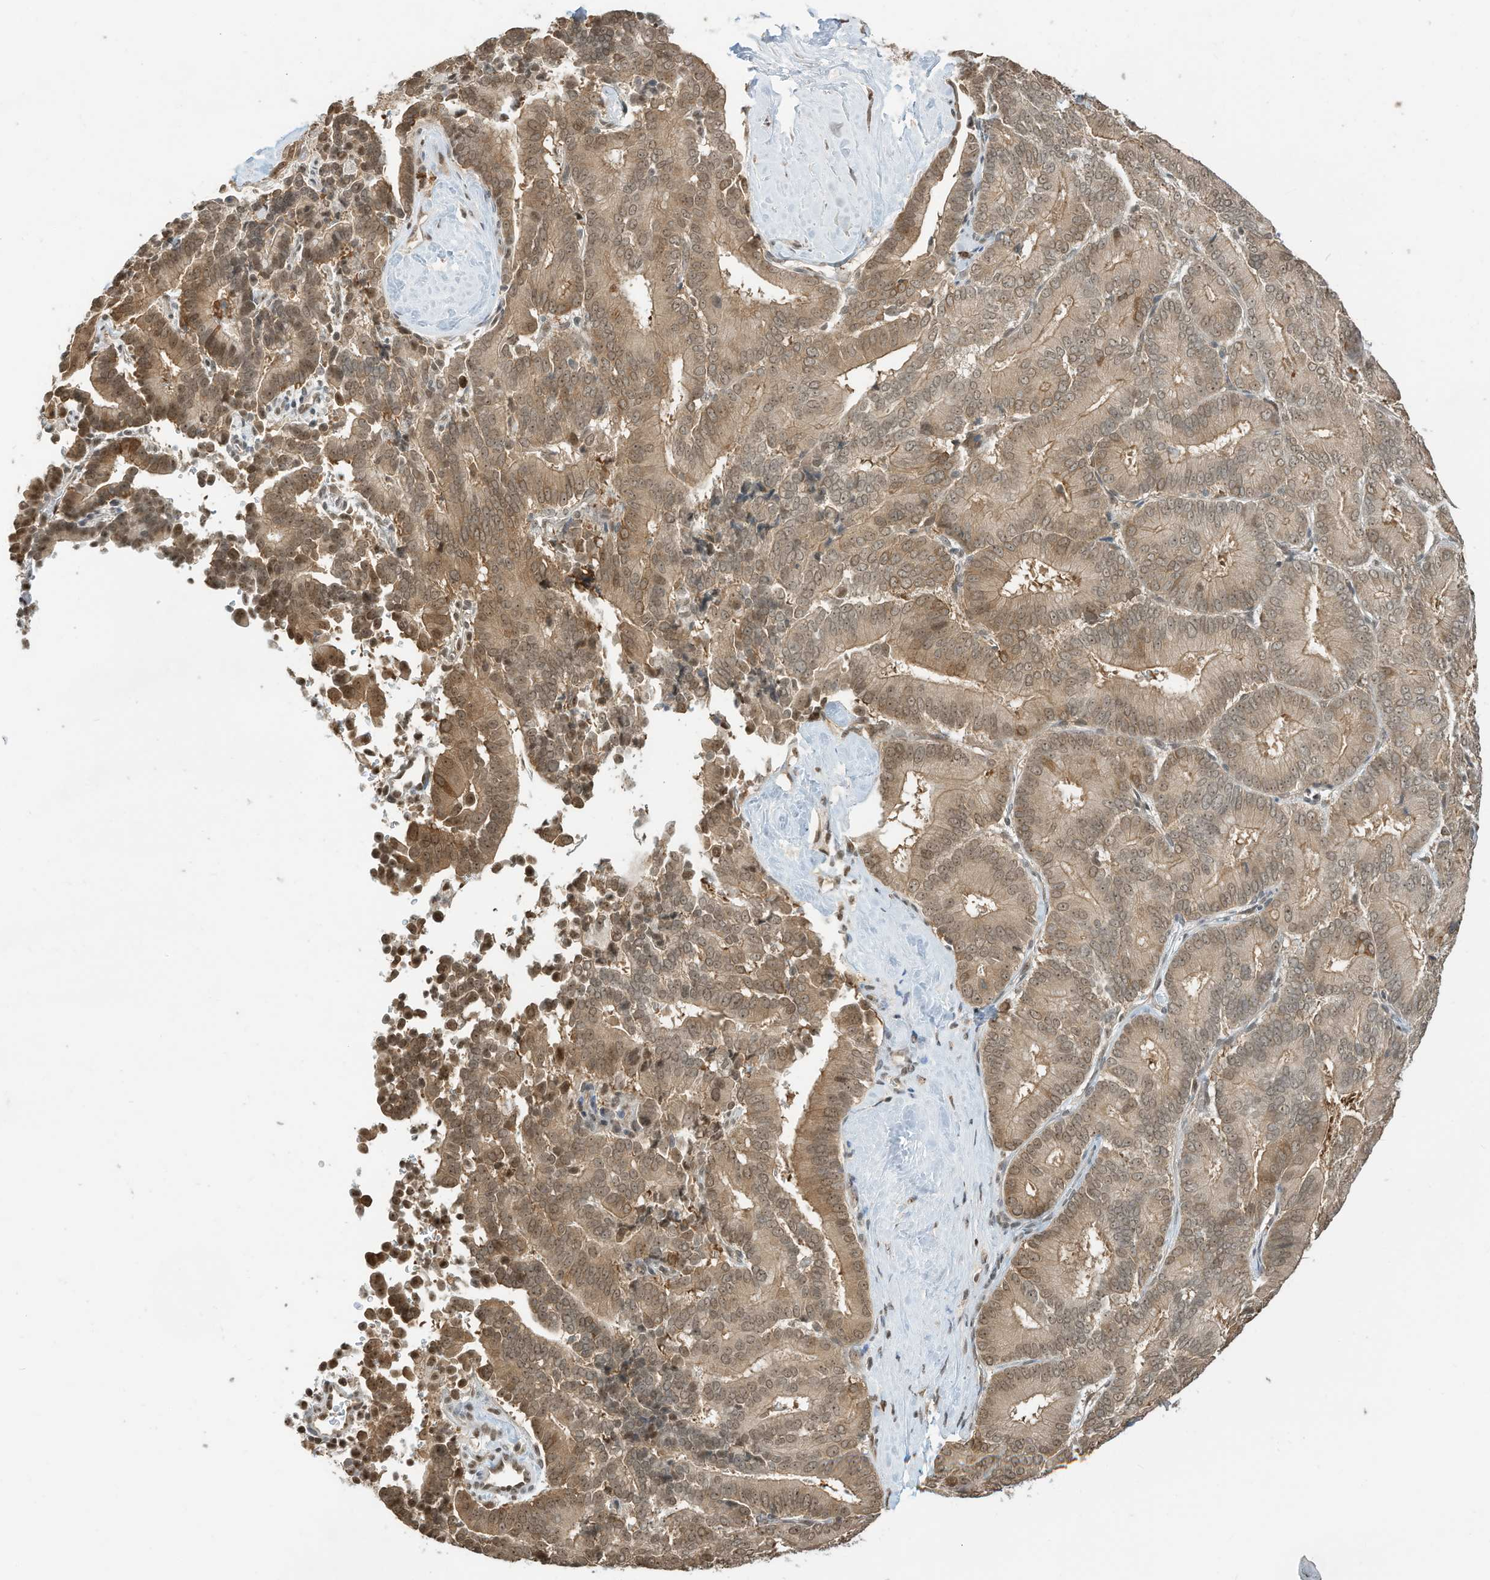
{"staining": {"intensity": "moderate", "quantity": ">75%", "location": "cytoplasmic/membranous,nuclear"}, "tissue": "liver cancer", "cell_type": "Tumor cells", "image_type": "cancer", "snomed": [{"axis": "morphology", "description": "Cholangiocarcinoma"}, {"axis": "topography", "description": "Liver"}], "caption": "Protein analysis of cholangiocarcinoma (liver) tissue reveals moderate cytoplasmic/membranous and nuclear positivity in about >75% of tumor cells.", "gene": "ZNF195", "patient": {"sex": "female", "age": 75}}